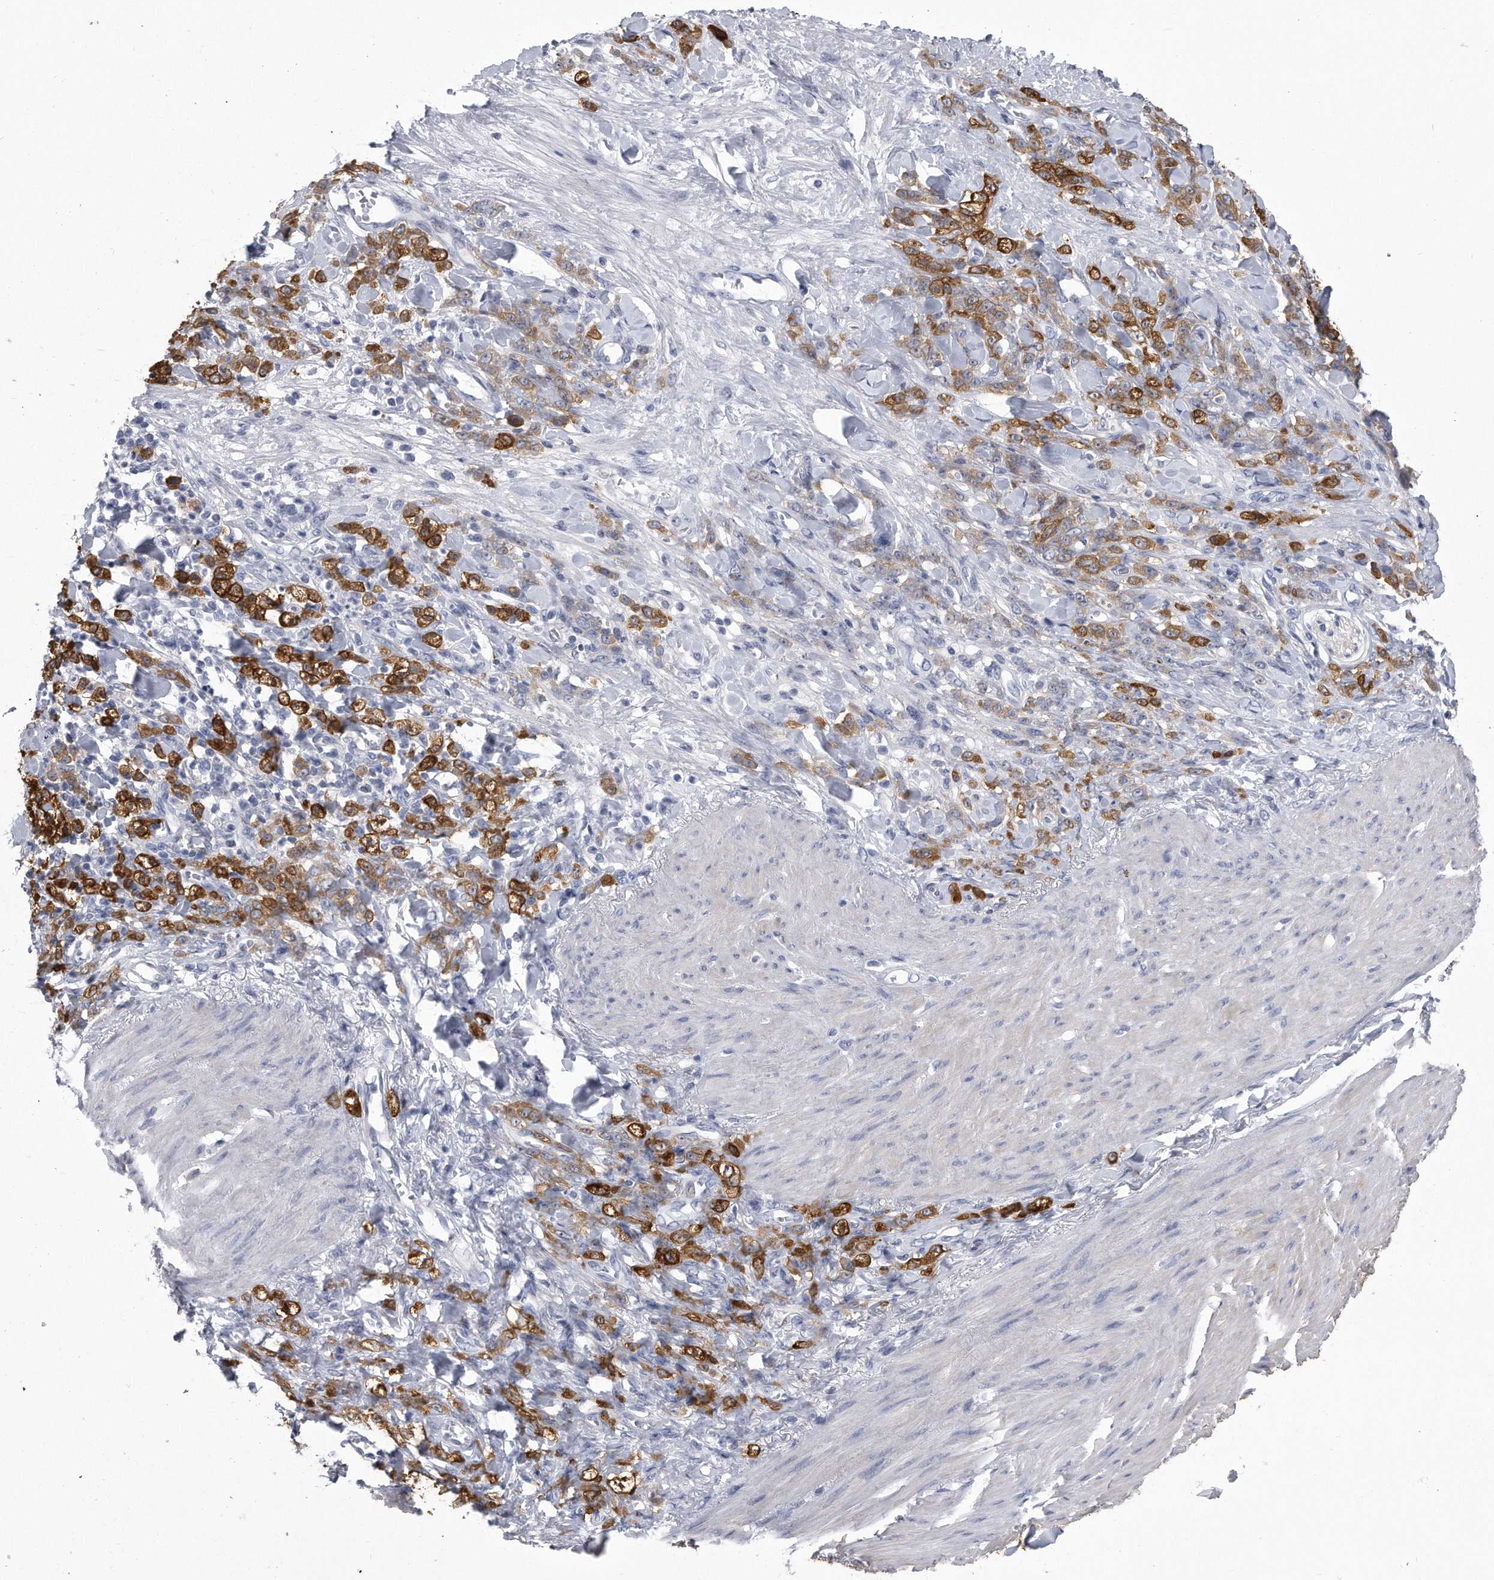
{"staining": {"intensity": "strong", "quantity": "25%-75%", "location": "cytoplasmic/membranous"}, "tissue": "stomach cancer", "cell_type": "Tumor cells", "image_type": "cancer", "snomed": [{"axis": "morphology", "description": "Normal tissue, NOS"}, {"axis": "morphology", "description": "Adenocarcinoma, NOS"}, {"axis": "topography", "description": "Stomach"}], "caption": "Protein staining of stomach cancer tissue reveals strong cytoplasmic/membranous staining in about 25%-75% of tumor cells.", "gene": "PYGB", "patient": {"sex": "male", "age": 82}}